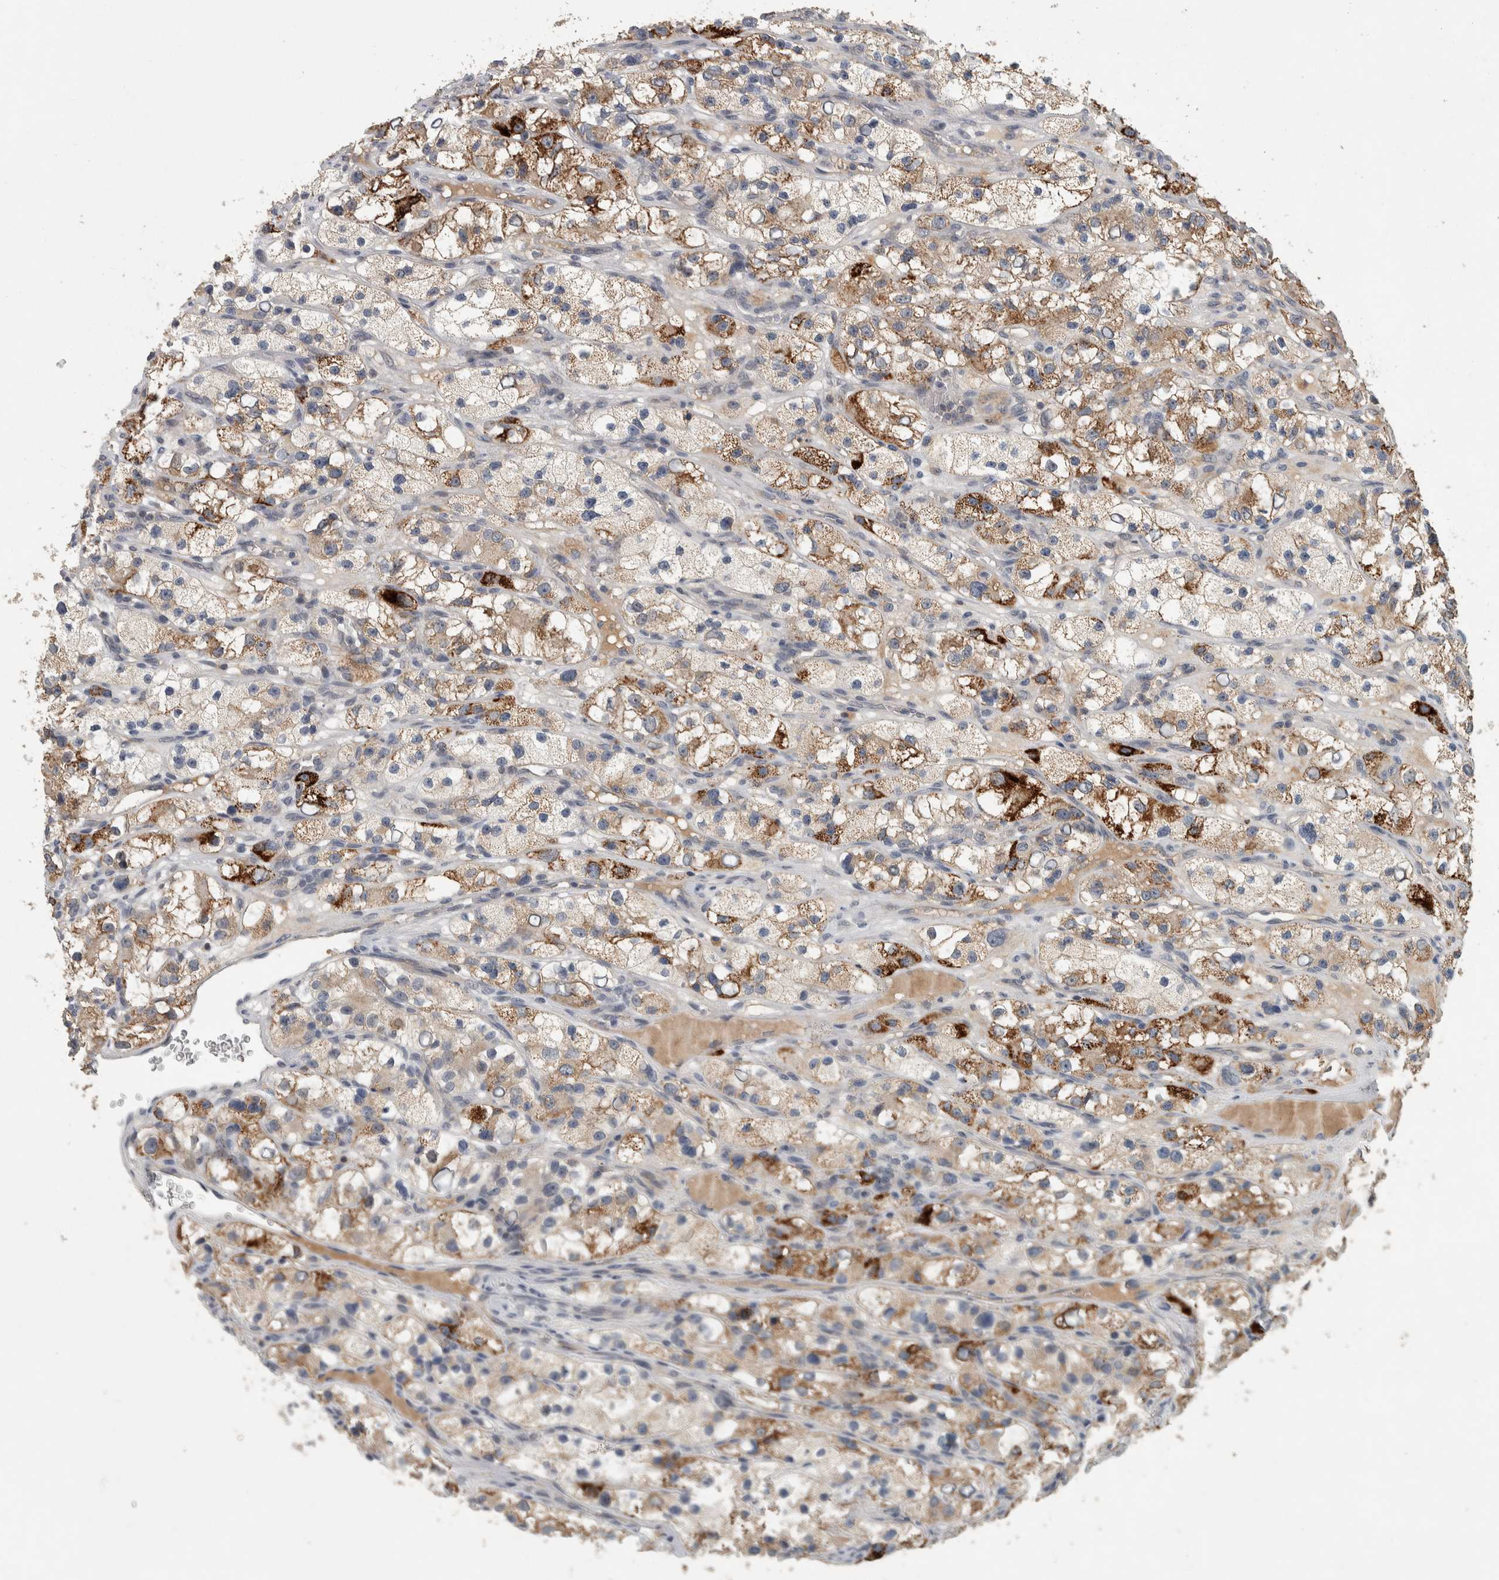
{"staining": {"intensity": "strong", "quantity": "25%-75%", "location": "cytoplasmic/membranous"}, "tissue": "renal cancer", "cell_type": "Tumor cells", "image_type": "cancer", "snomed": [{"axis": "morphology", "description": "Adenocarcinoma, NOS"}, {"axis": "topography", "description": "Kidney"}], "caption": "Protein expression analysis of human renal cancer (adenocarcinoma) reveals strong cytoplasmic/membranous positivity in approximately 25%-75% of tumor cells.", "gene": "CHRM3", "patient": {"sex": "female", "age": 57}}